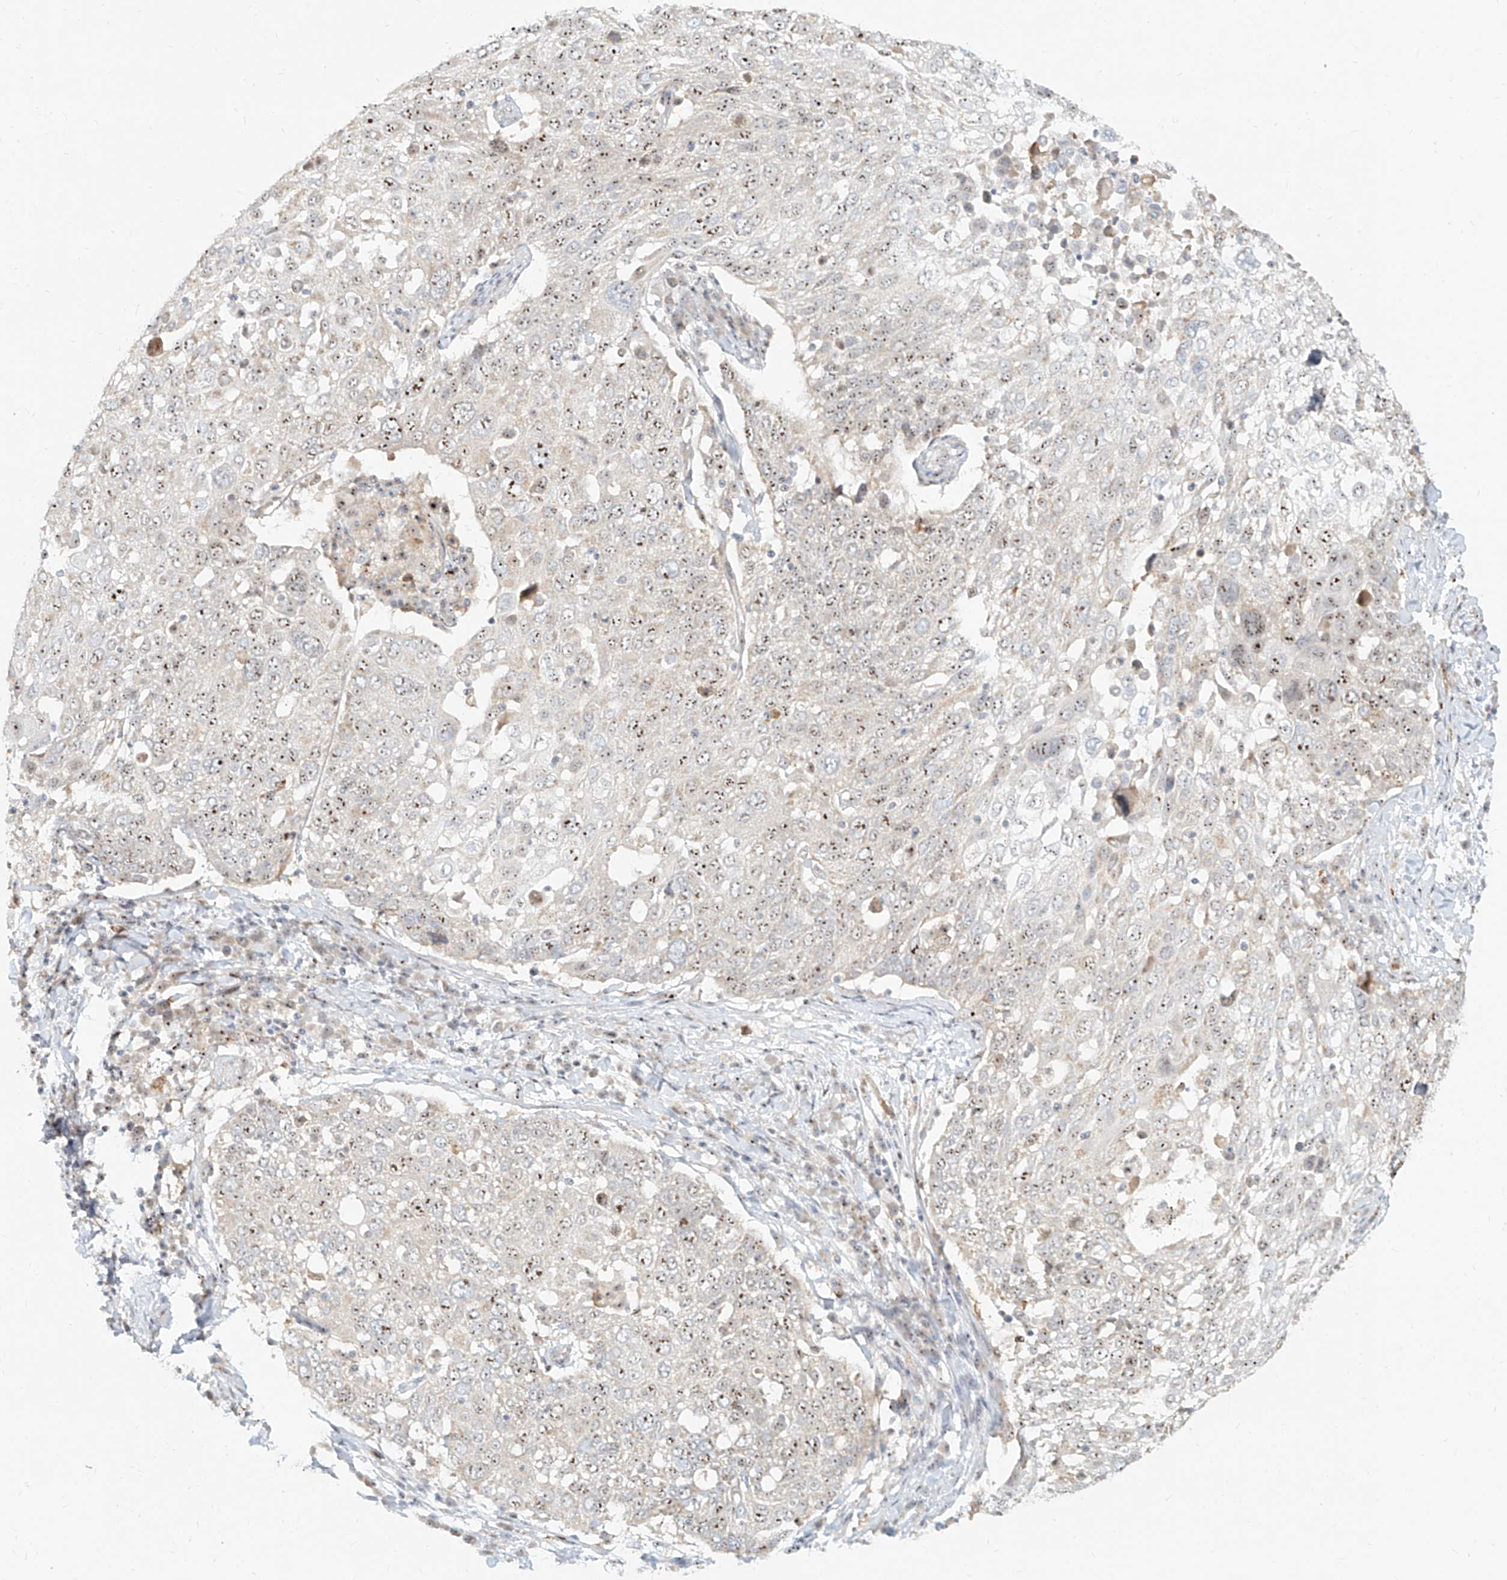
{"staining": {"intensity": "moderate", "quantity": ">75%", "location": "nuclear"}, "tissue": "lung cancer", "cell_type": "Tumor cells", "image_type": "cancer", "snomed": [{"axis": "morphology", "description": "Squamous cell carcinoma, NOS"}, {"axis": "topography", "description": "Lung"}], "caption": "Moderate nuclear protein positivity is present in approximately >75% of tumor cells in lung cancer (squamous cell carcinoma).", "gene": "BYSL", "patient": {"sex": "male", "age": 65}}